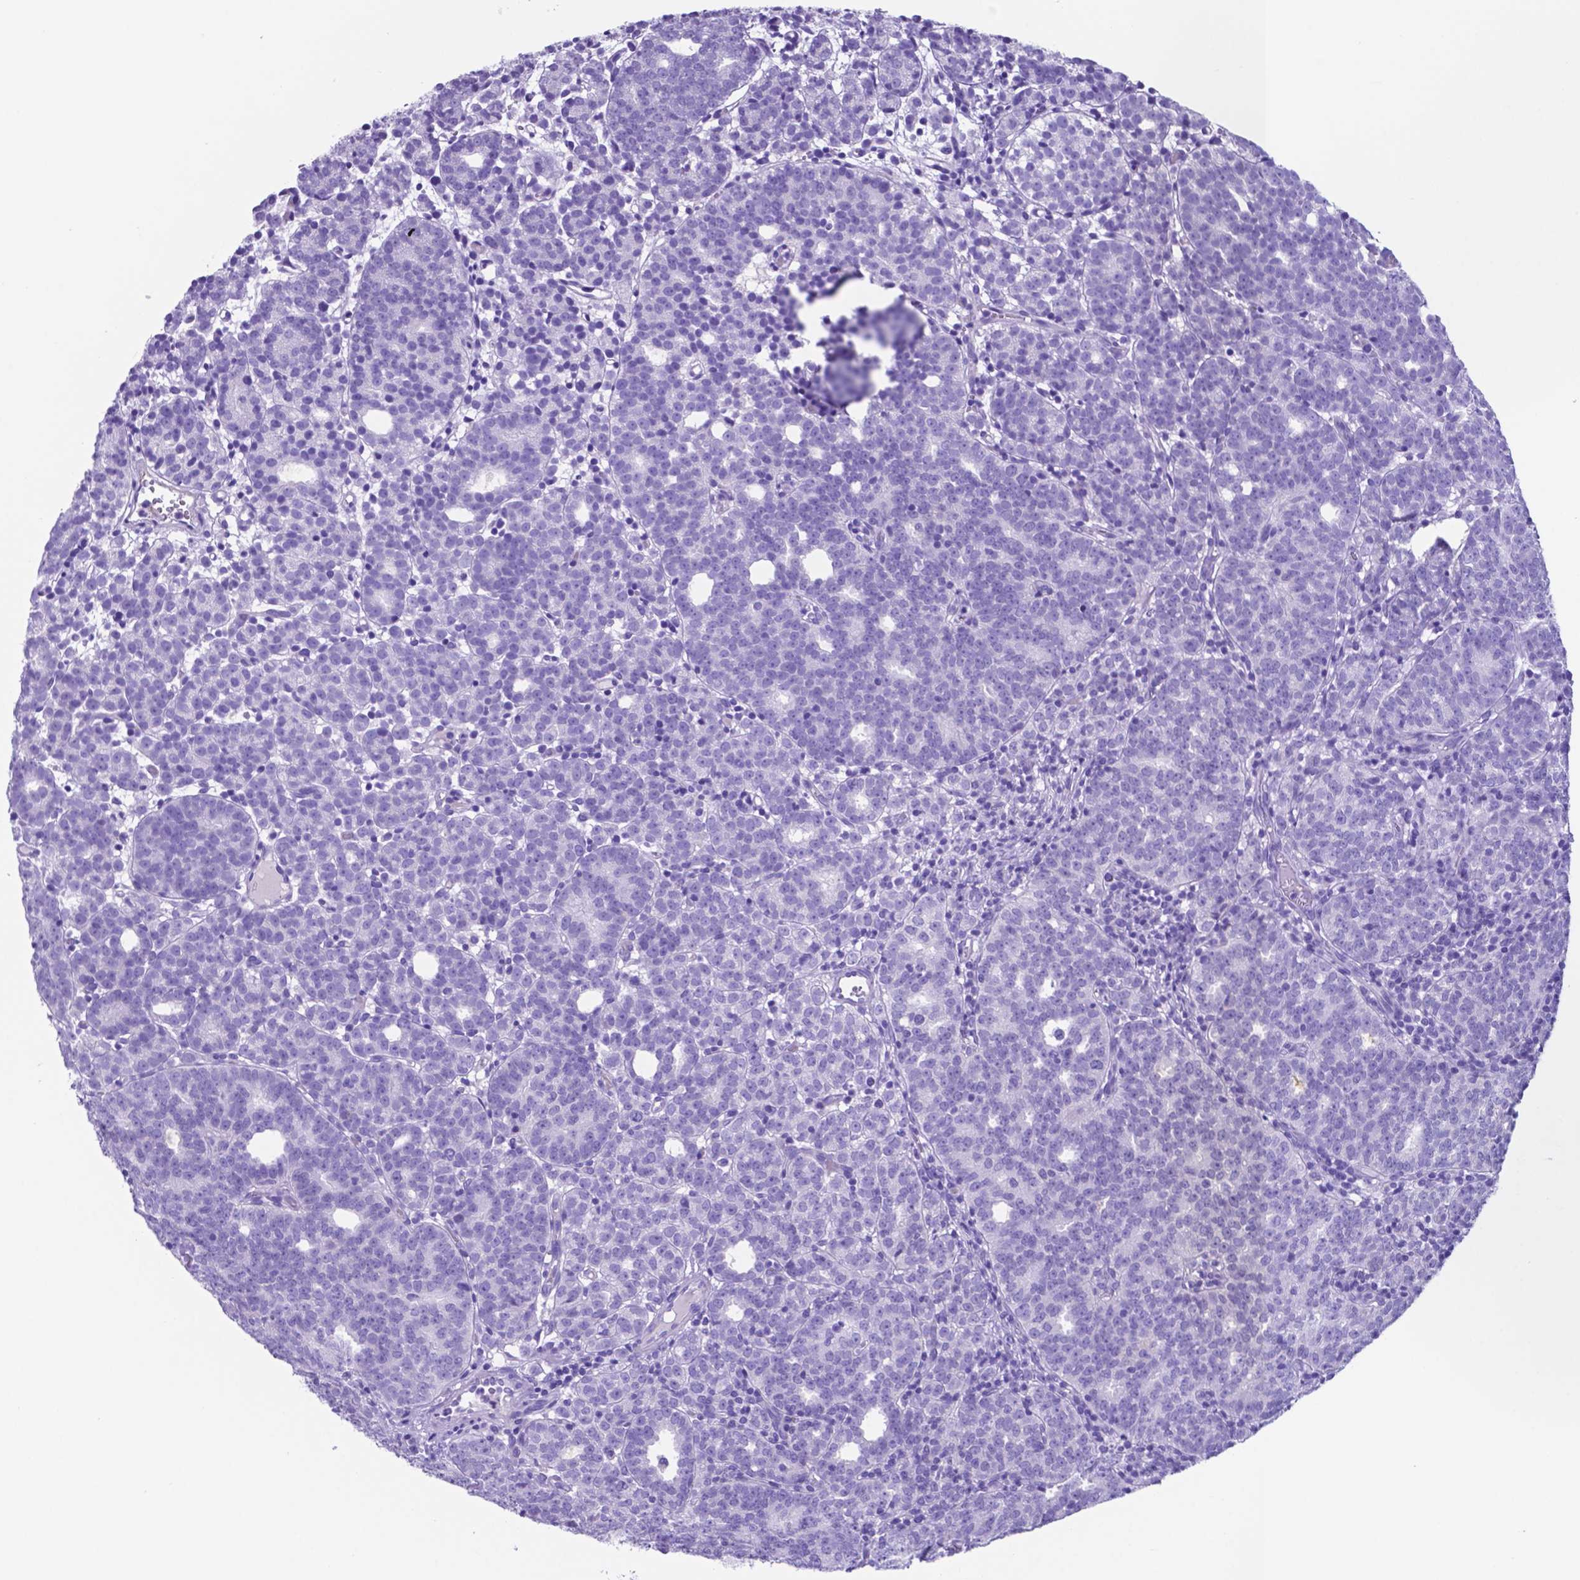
{"staining": {"intensity": "negative", "quantity": "none", "location": "none"}, "tissue": "prostate cancer", "cell_type": "Tumor cells", "image_type": "cancer", "snomed": [{"axis": "morphology", "description": "Adenocarcinoma, High grade"}, {"axis": "topography", "description": "Prostate"}], "caption": "Image shows no significant protein staining in tumor cells of high-grade adenocarcinoma (prostate).", "gene": "DNAAF8", "patient": {"sex": "male", "age": 53}}